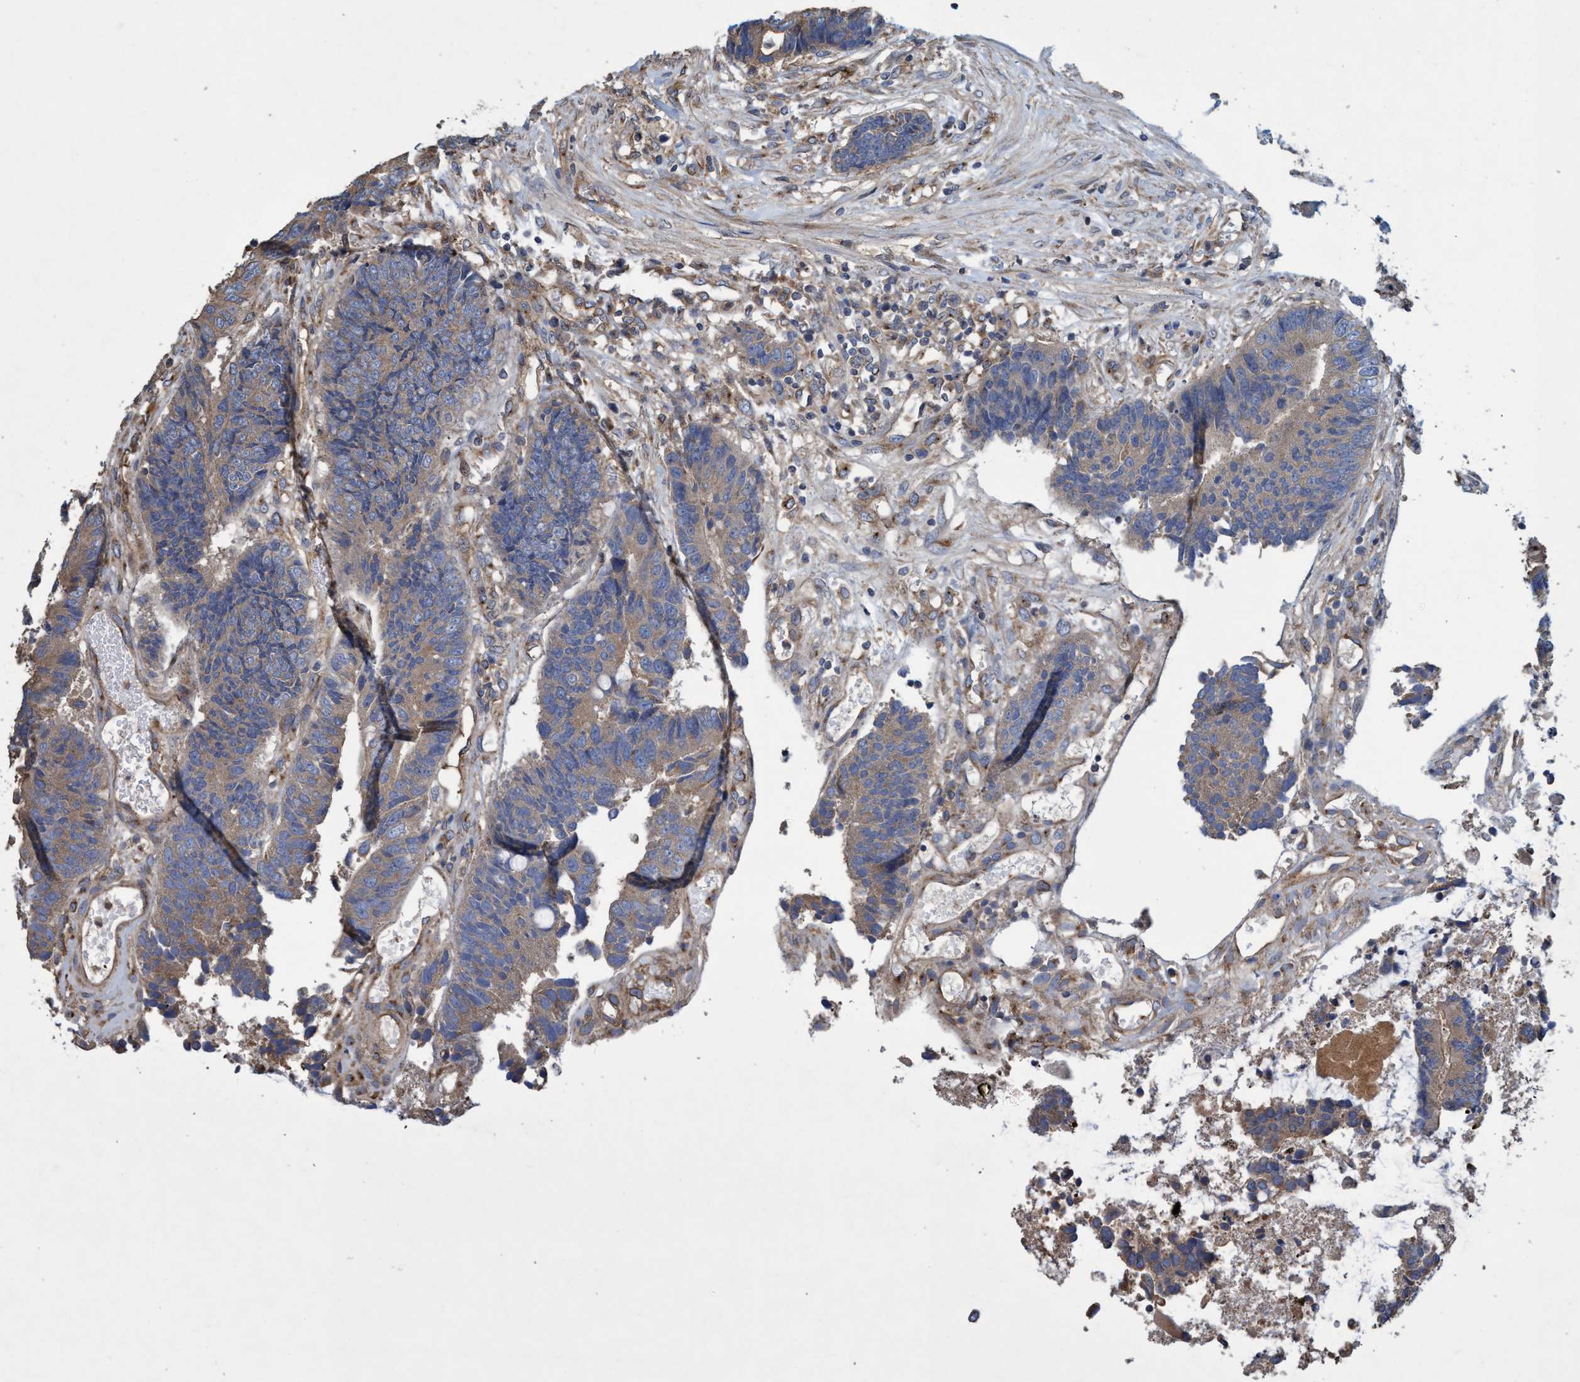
{"staining": {"intensity": "weak", "quantity": ">75%", "location": "cytoplasmic/membranous"}, "tissue": "colorectal cancer", "cell_type": "Tumor cells", "image_type": "cancer", "snomed": [{"axis": "morphology", "description": "Adenocarcinoma, NOS"}, {"axis": "topography", "description": "Rectum"}], "caption": "DAB (3,3'-diaminobenzidine) immunohistochemical staining of colorectal cancer (adenocarcinoma) shows weak cytoplasmic/membranous protein positivity in approximately >75% of tumor cells. The staining was performed using DAB (3,3'-diaminobenzidine), with brown indicating positive protein expression. Nuclei are stained blue with hematoxylin.", "gene": "BICD2", "patient": {"sex": "male", "age": 84}}